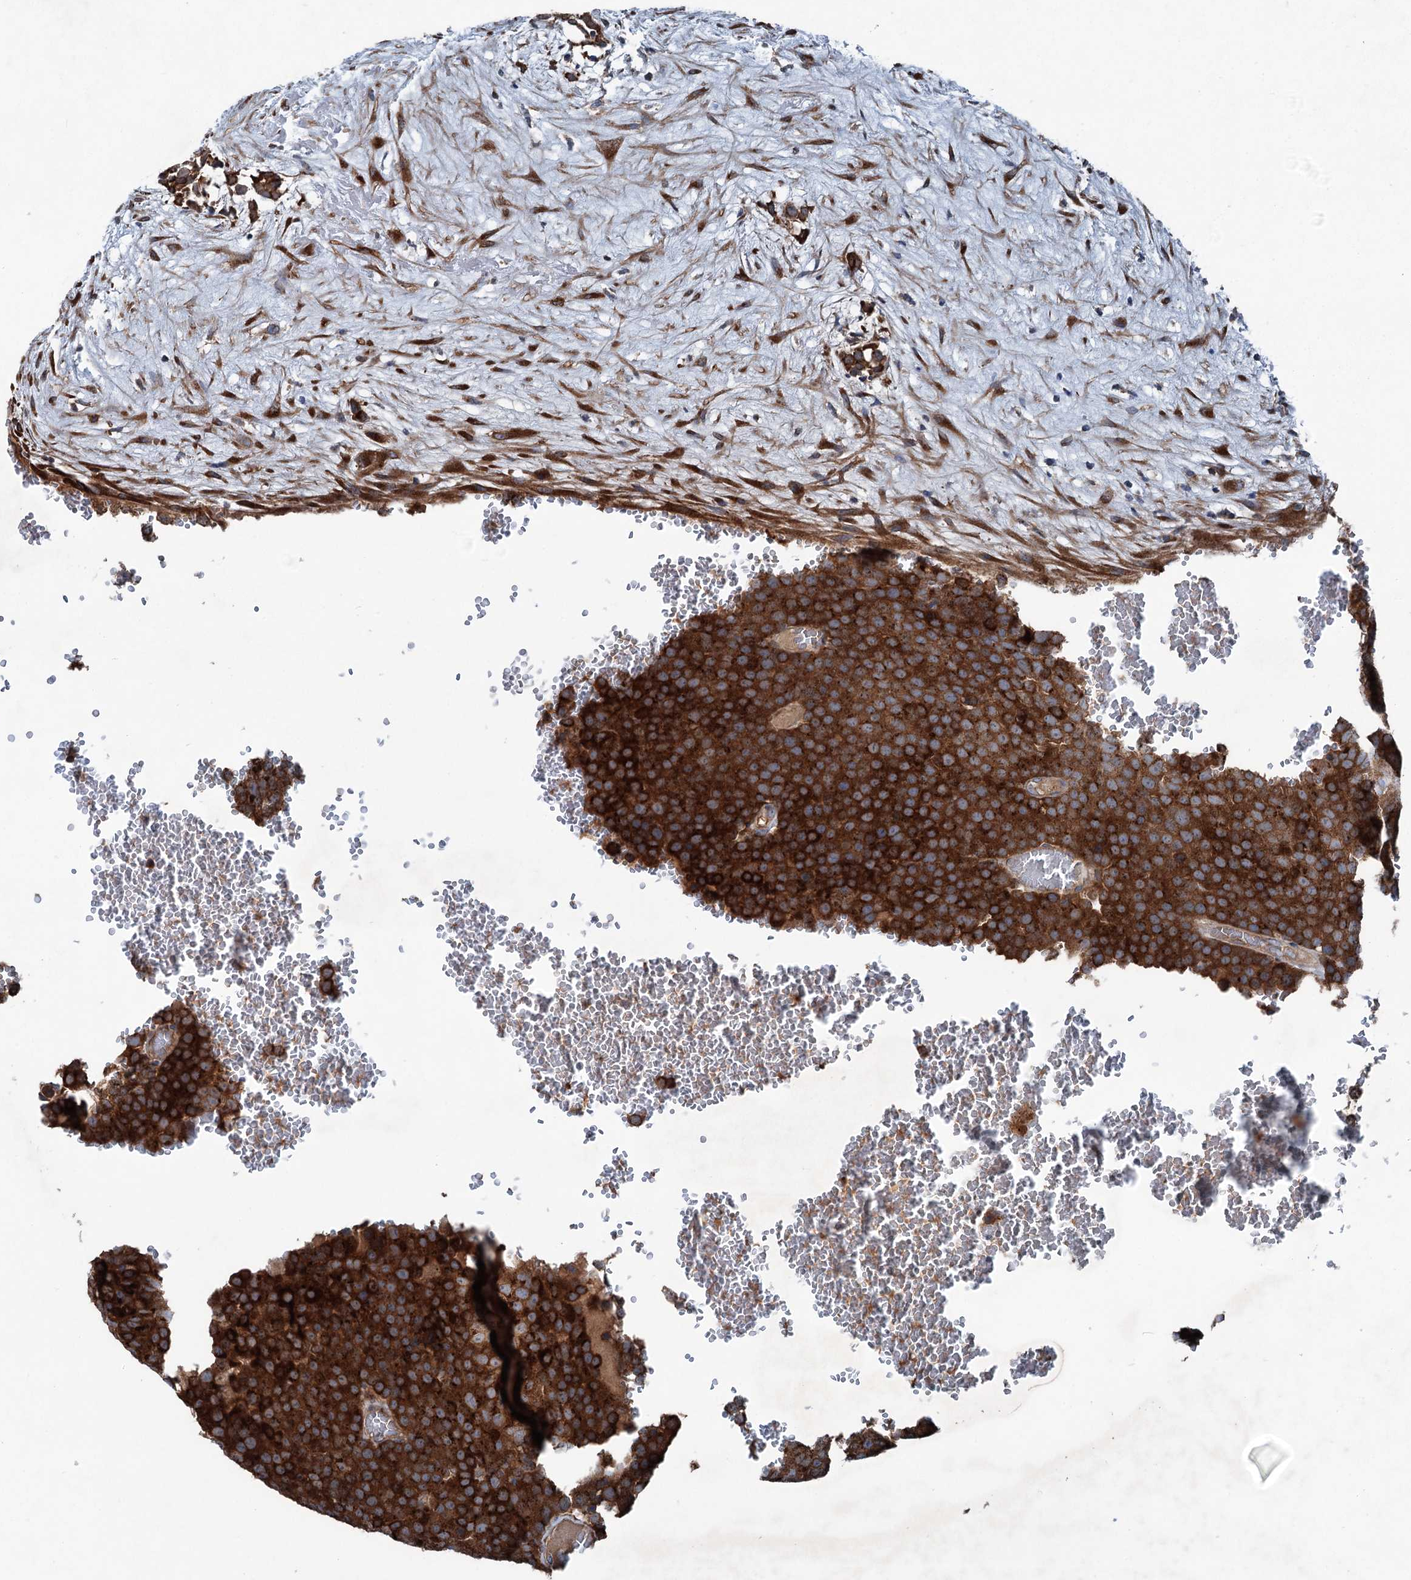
{"staining": {"intensity": "strong", "quantity": ">75%", "location": "cytoplasmic/membranous"}, "tissue": "testis cancer", "cell_type": "Tumor cells", "image_type": "cancer", "snomed": [{"axis": "morphology", "description": "Seminoma, NOS"}, {"axis": "topography", "description": "Testis"}], "caption": "Seminoma (testis) stained with immunohistochemistry (IHC) reveals strong cytoplasmic/membranous staining in about >75% of tumor cells. (DAB (3,3'-diaminobenzidine) IHC, brown staining for protein, blue staining for nuclei).", "gene": "CALCOCO1", "patient": {"sex": "male", "age": 71}}